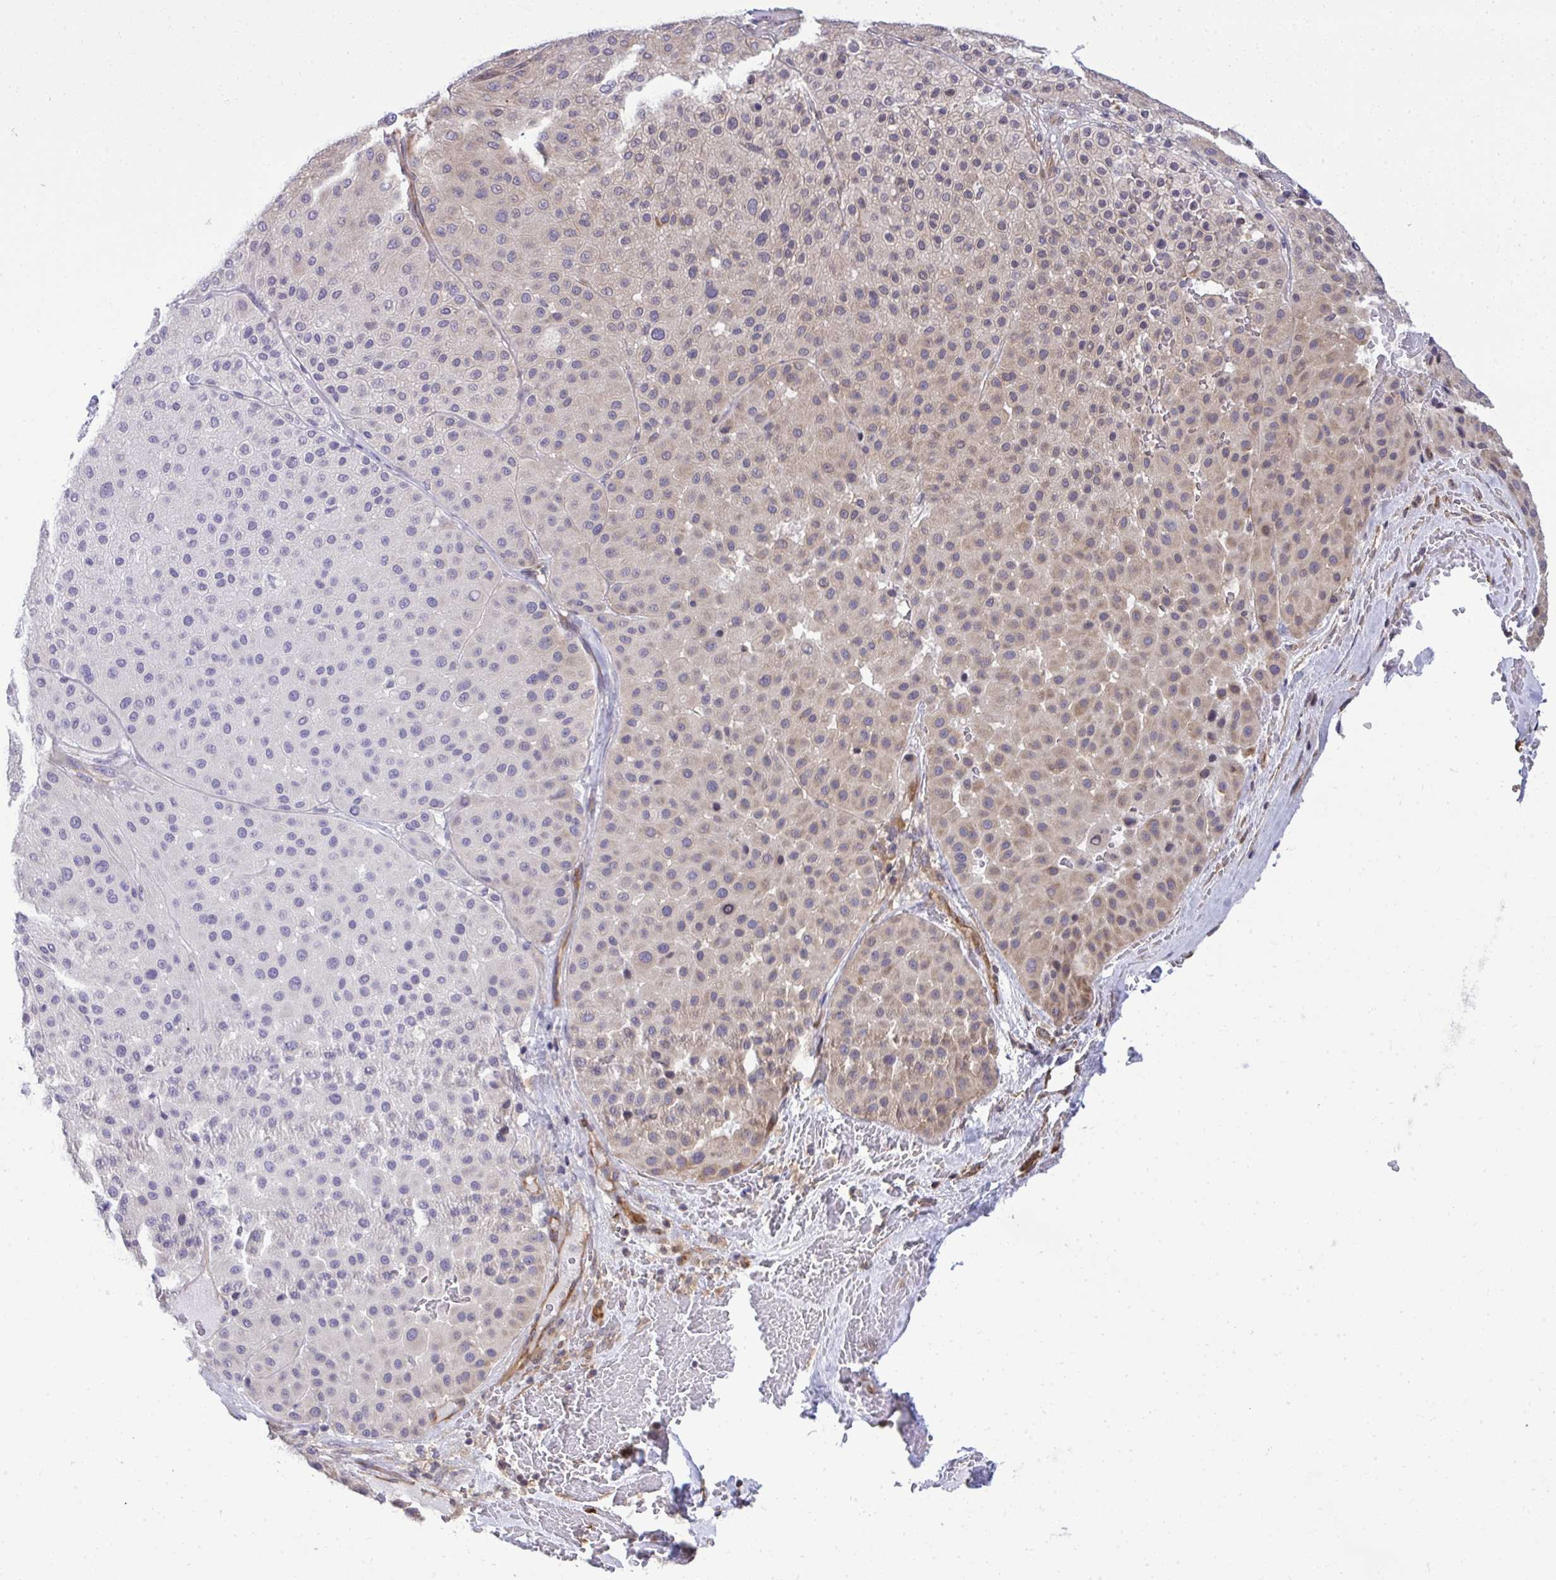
{"staining": {"intensity": "negative", "quantity": "none", "location": "none"}, "tissue": "melanoma", "cell_type": "Tumor cells", "image_type": "cancer", "snomed": [{"axis": "morphology", "description": "Malignant melanoma, Metastatic site"}, {"axis": "topography", "description": "Smooth muscle"}], "caption": "Malignant melanoma (metastatic site) was stained to show a protein in brown. There is no significant positivity in tumor cells.", "gene": "FUT10", "patient": {"sex": "male", "age": 41}}